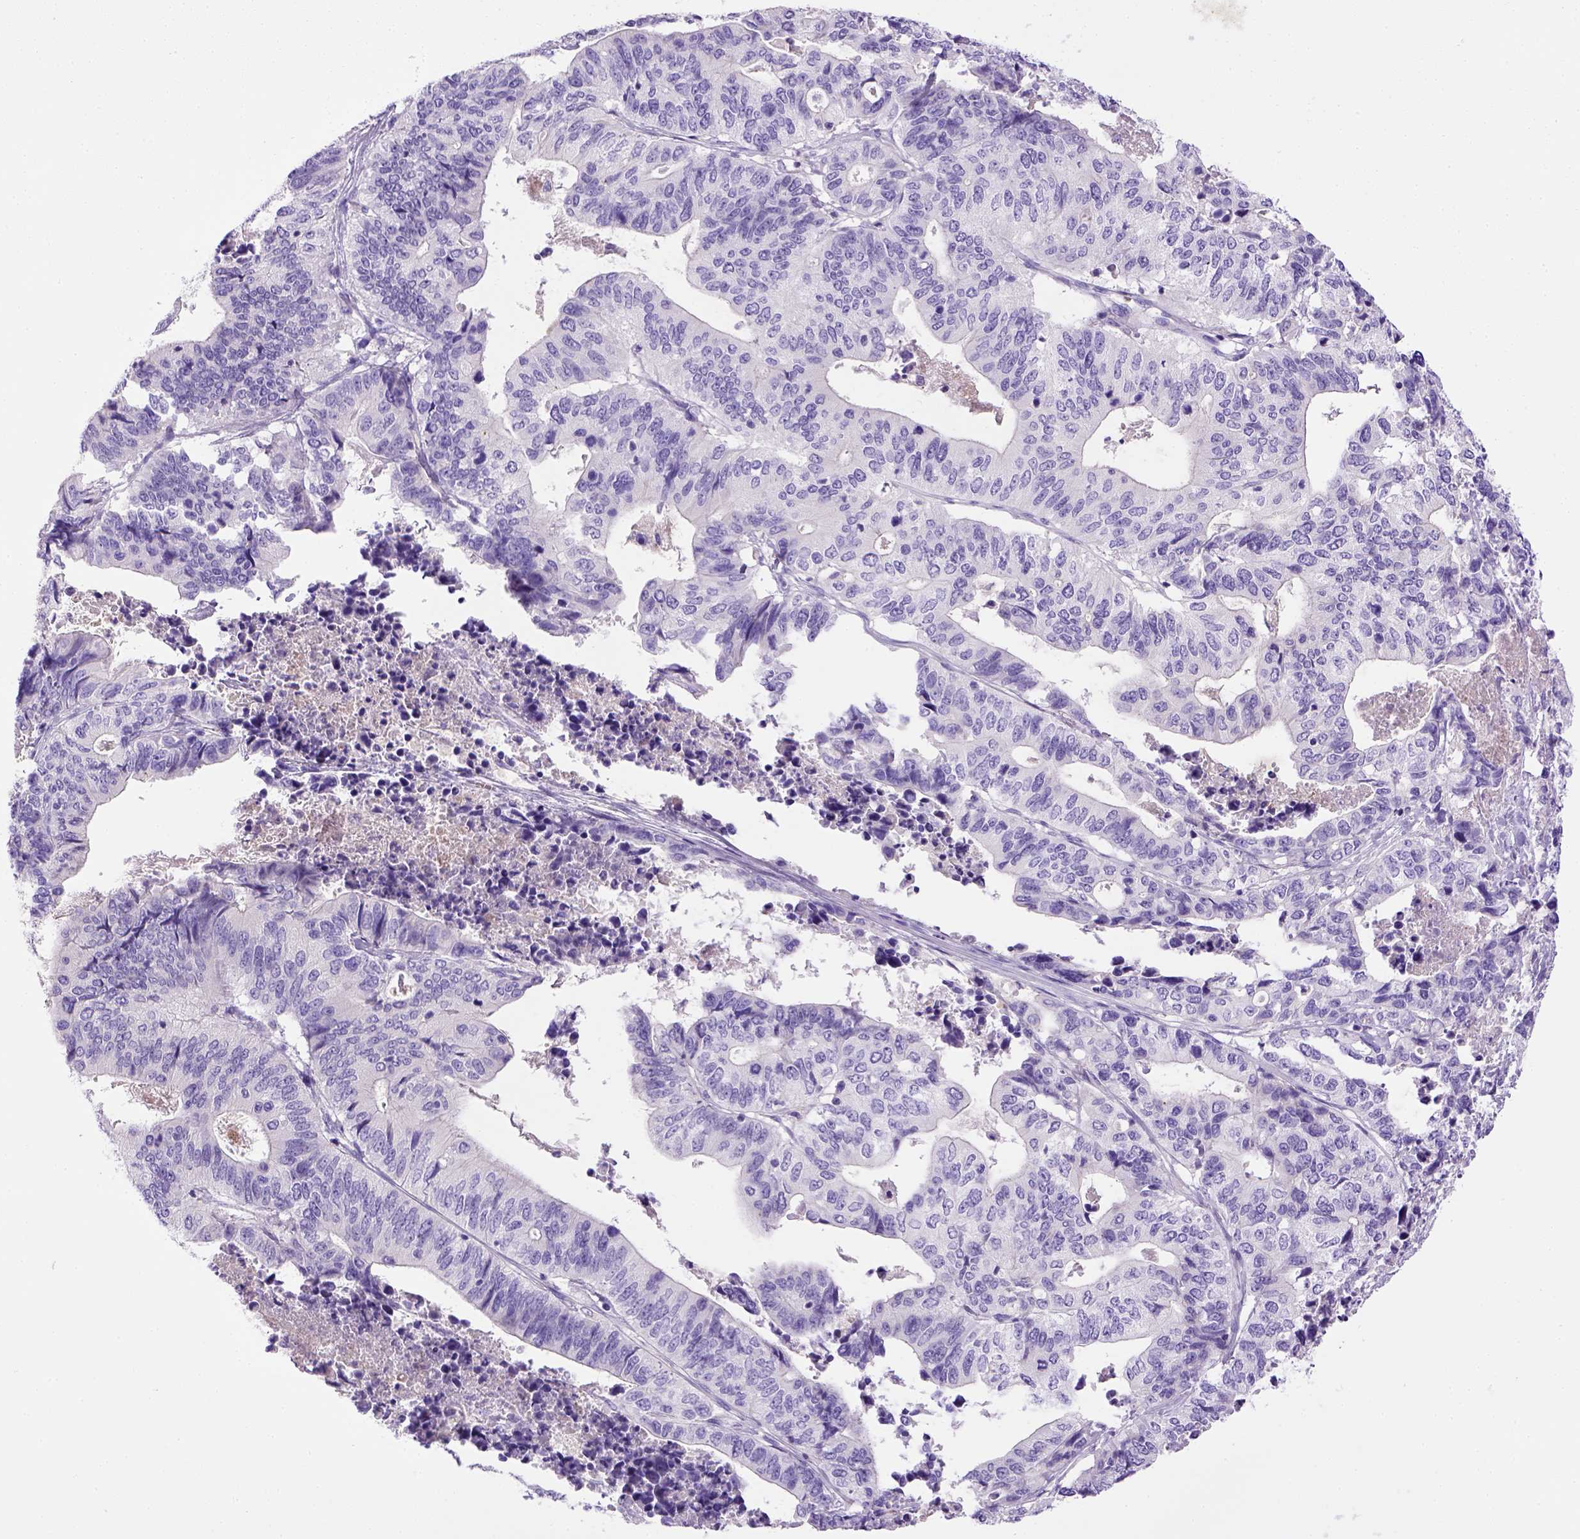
{"staining": {"intensity": "negative", "quantity": "none", "location": "none"}, "tissue": "stomach cancer", "cell_type": "Tumor cells", "image_type": "cancer", "snomed": [{"axis": "morphology", "description": "Adenocarcinoma, NOS"}, {"axis": "topography", "description": "Stomach, upper"}], "caption": "The image displays no significant positivity in tumor cells of stomach adenocarcinoma.", "gene": "BAAT", "patient": {"sex": "female", "age": 67}}